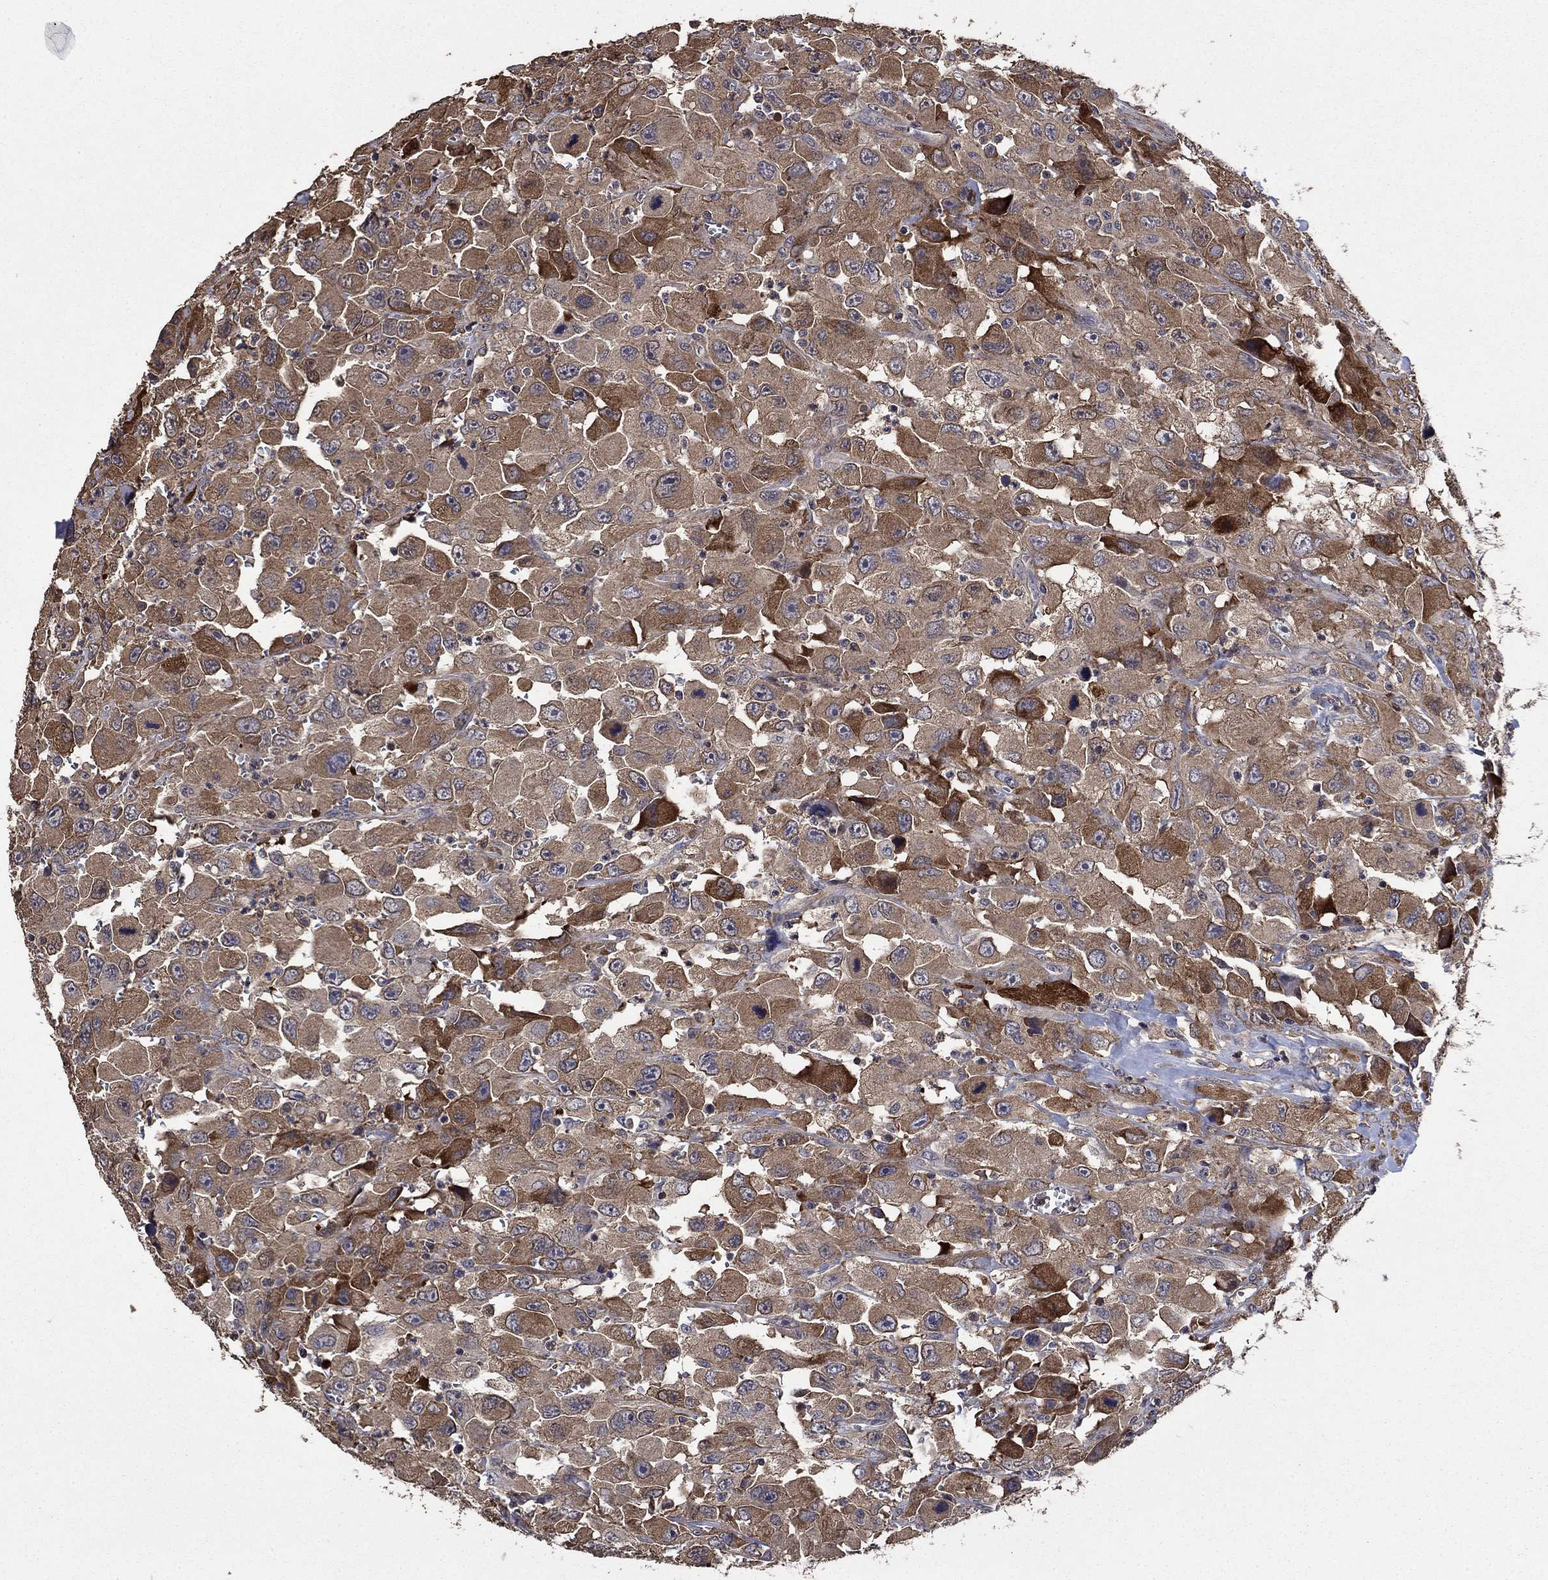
{"staining": {"intensity": "strong", "quantity": "25%-75%", "location": "cytoplasmic/membranous"}, "tissue": "head and neck cancer", "cell_type": "Tumor cells", "image_type": "cancer", "snomed": [{"axis": "morphology", "description": "Squamous cell carcinoma, NOS"}, {"axis": "morphology", "description": "Squamous cell carcinoma, metastatic, NOS"}, {"axis": "topography", "description": "Oral tissue"}, {"axis": "topography", "description": "Head-Neck"}], "caption": "Immunohistochemistry of head and neck cancer demonstrates high levels of strong cytoplasmic/membranous positivity in about 25%-75% of tumor cells.", "gene": "DVL1", "patient": {"sex": "female", "age": 85}}